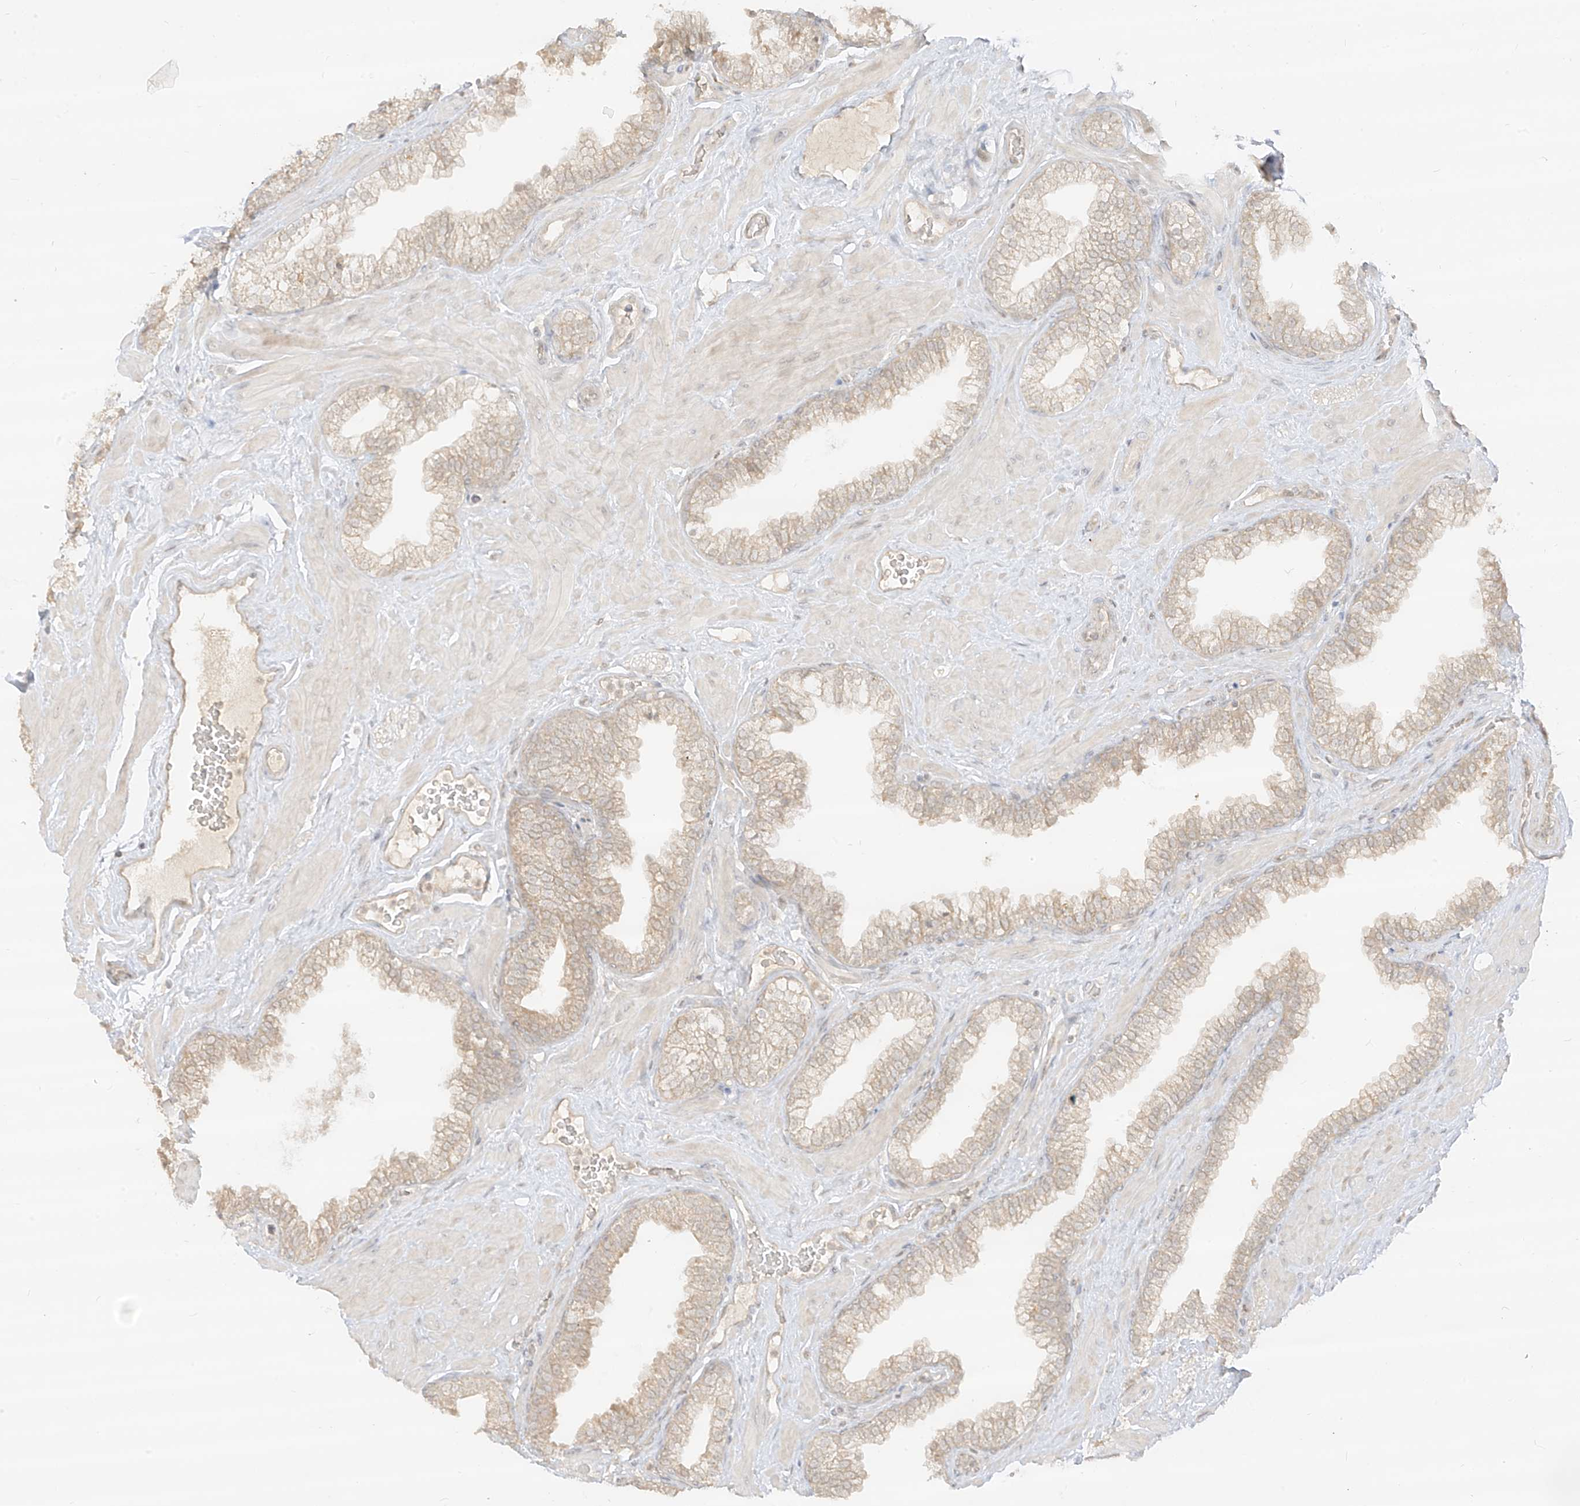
{"staining": {"intensity": "weak", "quantity": "<25%", "location": "cytoplasmic/membranous"}, "tissue": "prostate", "cell_type": "Glandular cells", "image_type": "normal", "snomed": [{"axis": "morphology", "description": "Normal tissue, NOS"}, {"axis": "morphology", "description": "Urothelial carcinoma, Low grade"}, {"axis": "topography", "description": "Urinary bladder"}, {"axis": "topography", "description": "Prostate"}], "caption": "This is a photomicrograph of immunohistochemistry staining of benign prostate, which shows no positivity in glandular cells. (DAB (3,3'-diaminobenzidine) immunohistochemistry (IHC), high magnification).", "gene": "LIPT1", "patient": {"sex": "male", "age": 60}}